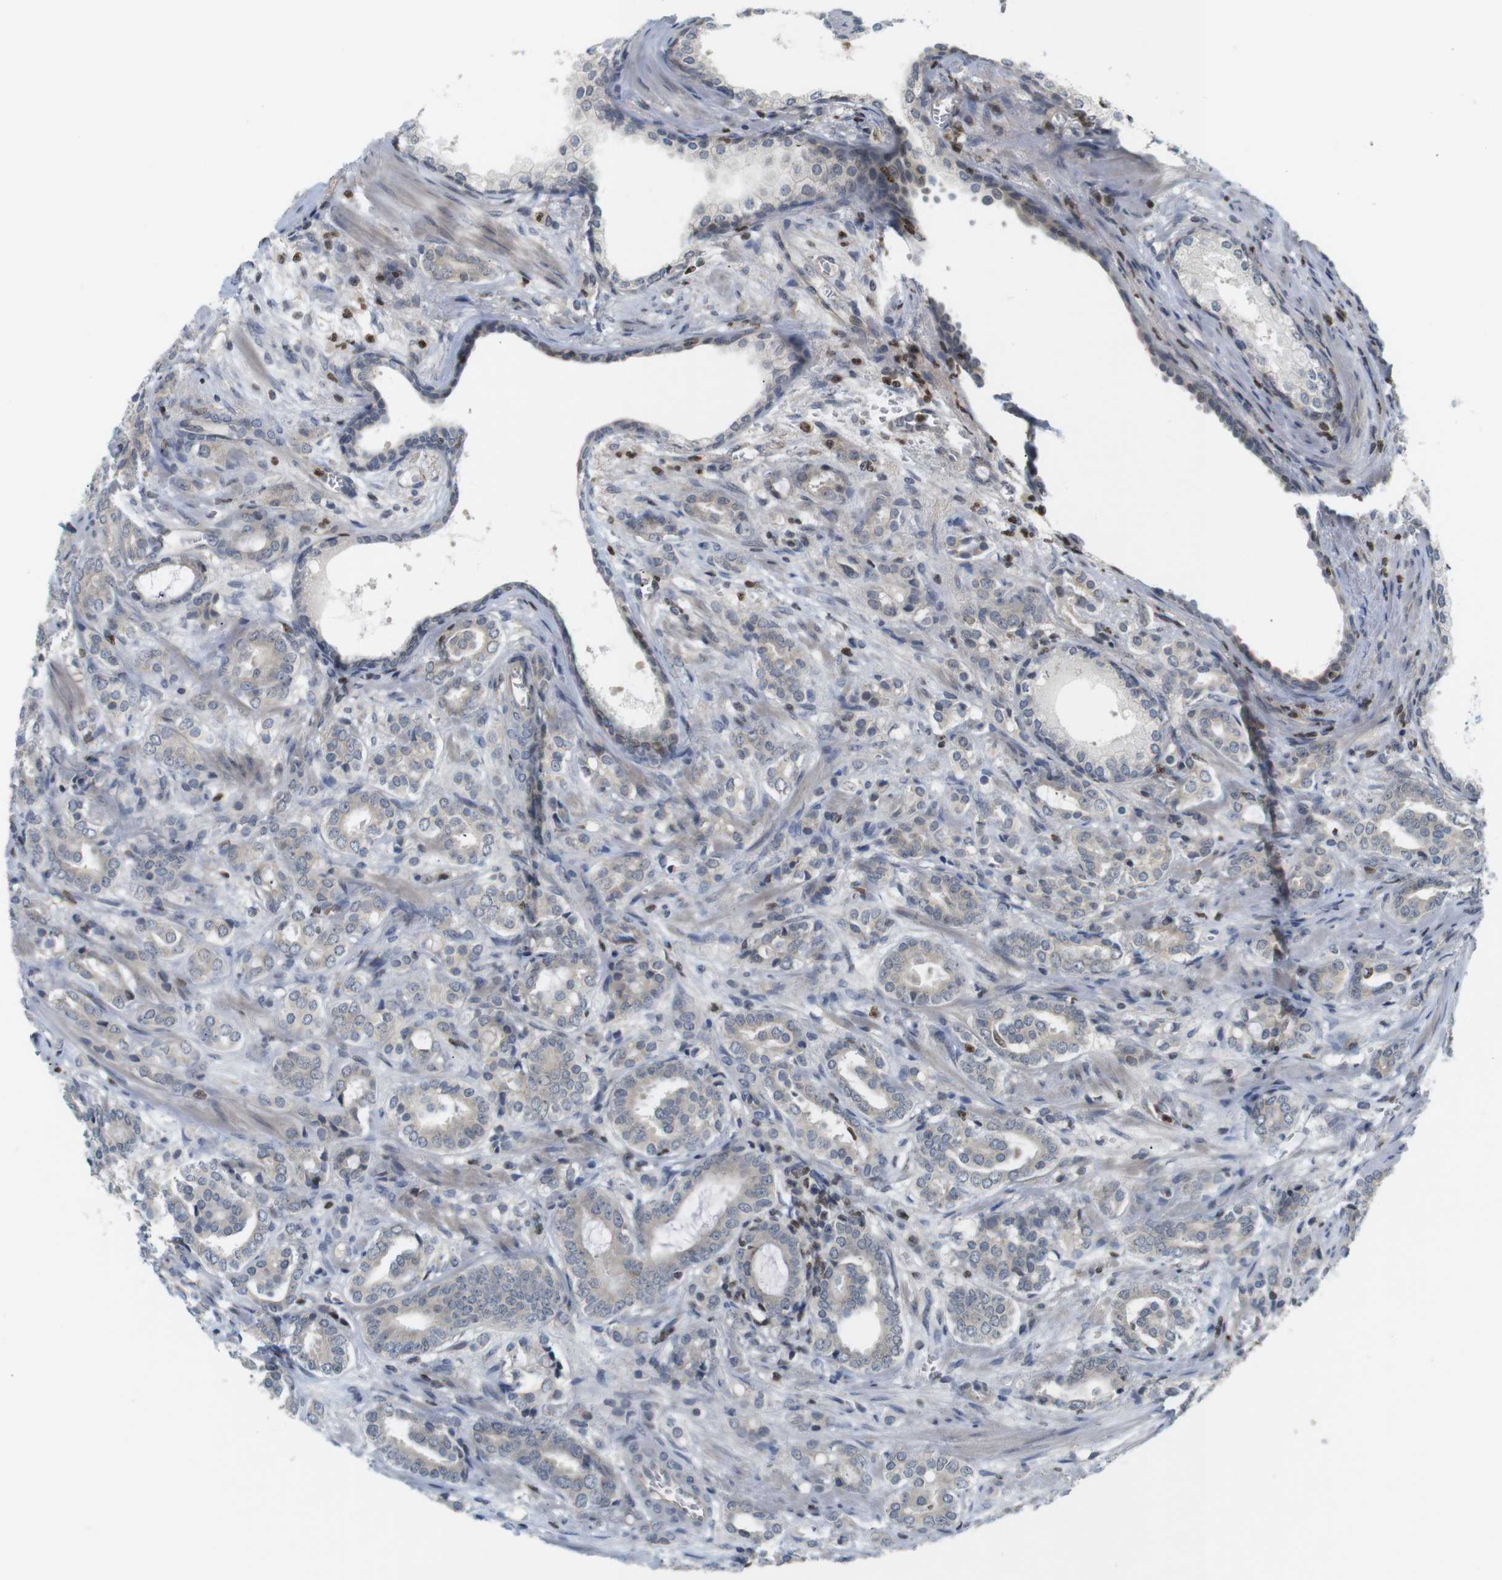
{"staining": {"intensity": "weak", "quantity": "<25%", "location": "cytoplasmic/membranous"}, "tissue": "prostate cancer", "cell_type": "Tumor cells", "image_type": "cancer", "snomed": [{"axis": "morphology", "description": "Adenocarcinoma, High grade"}, {"axis": "topography", "description": "Prostate"}], "caption": "This is an immunohistochemistry (IHC) photomicrograph of human prostate high-grade adenocarcinoma. There is no expression in tumor cells.", "gene": "MBD1", "patient": {"sex": "male", "age": 64}}